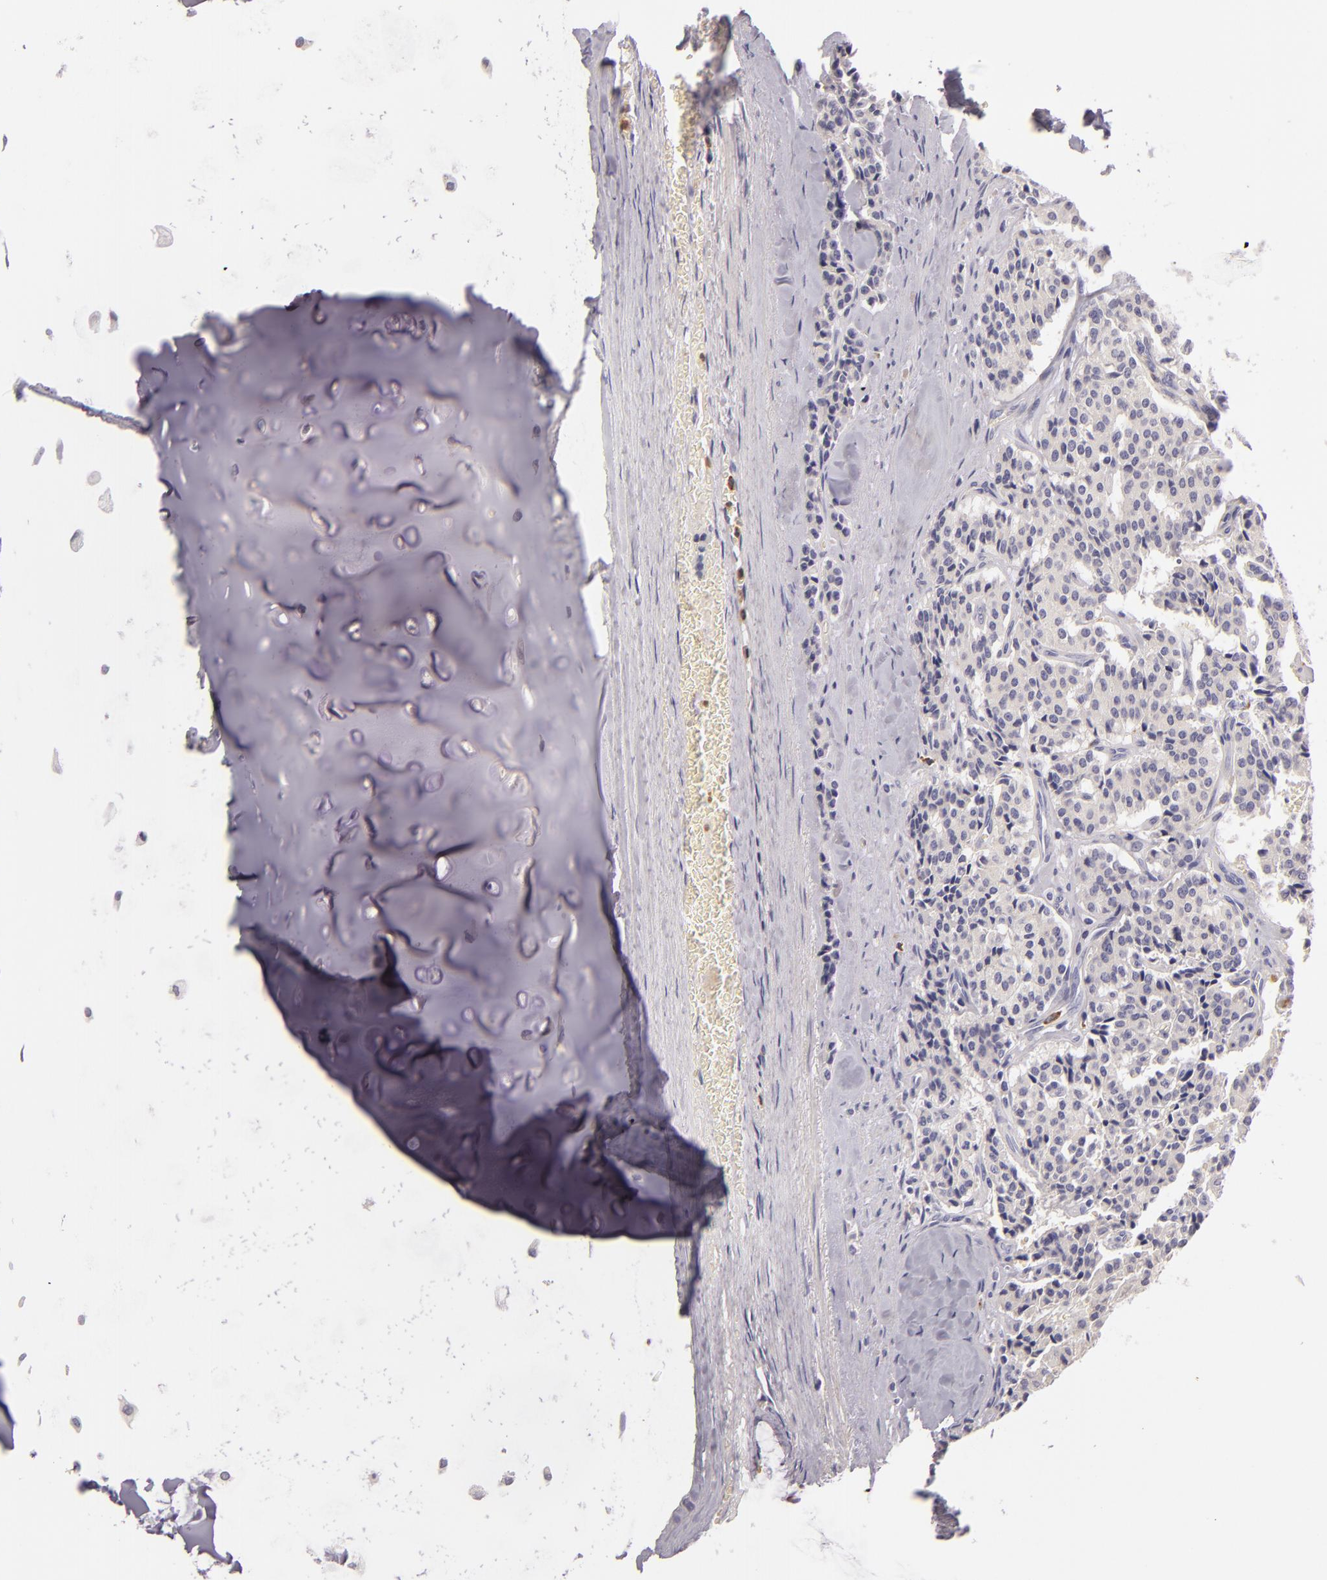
{"staining": {"intensity": "negative", "quantity": "none", "location": "none"}, "tissue": "carcinoid", "cell_type": "Tumor cells", "image_type": "cancer", "snomed": [{"axis": "morphology", "description": "Carcinoid, malignant, NOS"}, {"axis": "topography", "description": "Bronchus"}], "caption": "This micrograph is of malignant carcinoid stained with immunohistochemistry to label a protein in brown with the nuclei are counter-stained blue. There is no expression in tumor cells. Nuclei are stained in blue.", "gene": "TLR8", "patient": {"sex": "male", "age": 55}}